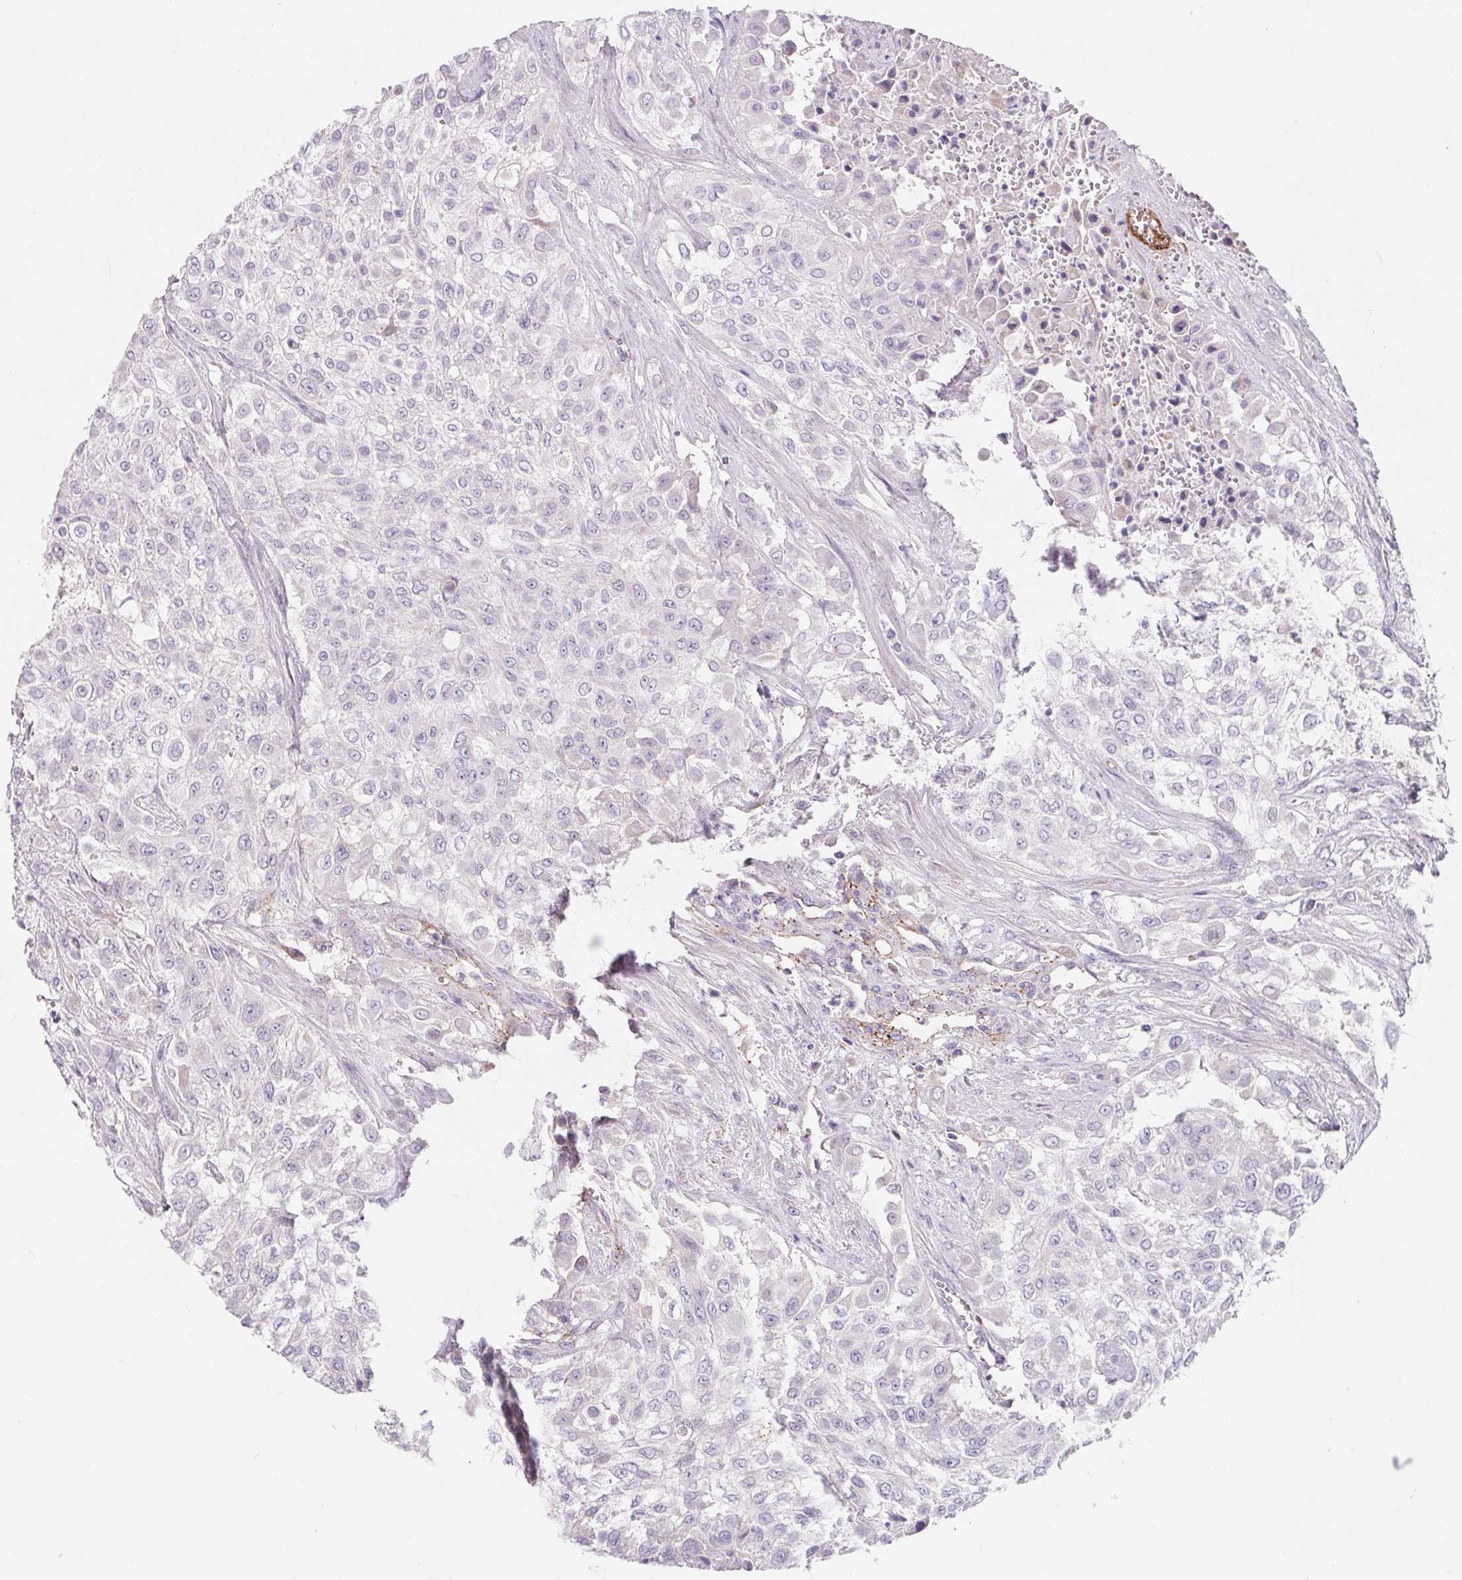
{"staining": {"intensity": "negative", "quantity": "none", "location": "none"}, "tissue": "urothelial cancer", "cell_type": "Tumor cells", "image_type": "cancer", "snomed": [{"axis": "morphology", "description": "Urothelial carcinoma, High grade"}, {"axis": "topography", "description": "Urinary bladder"}], "caption": "Urothelial carcinoma (high-grade) was stained to show a protein in brown. There is no significant expression in tumor cells.", "gene": "LPA", "patient": {"sex": "male", "age": 57}}